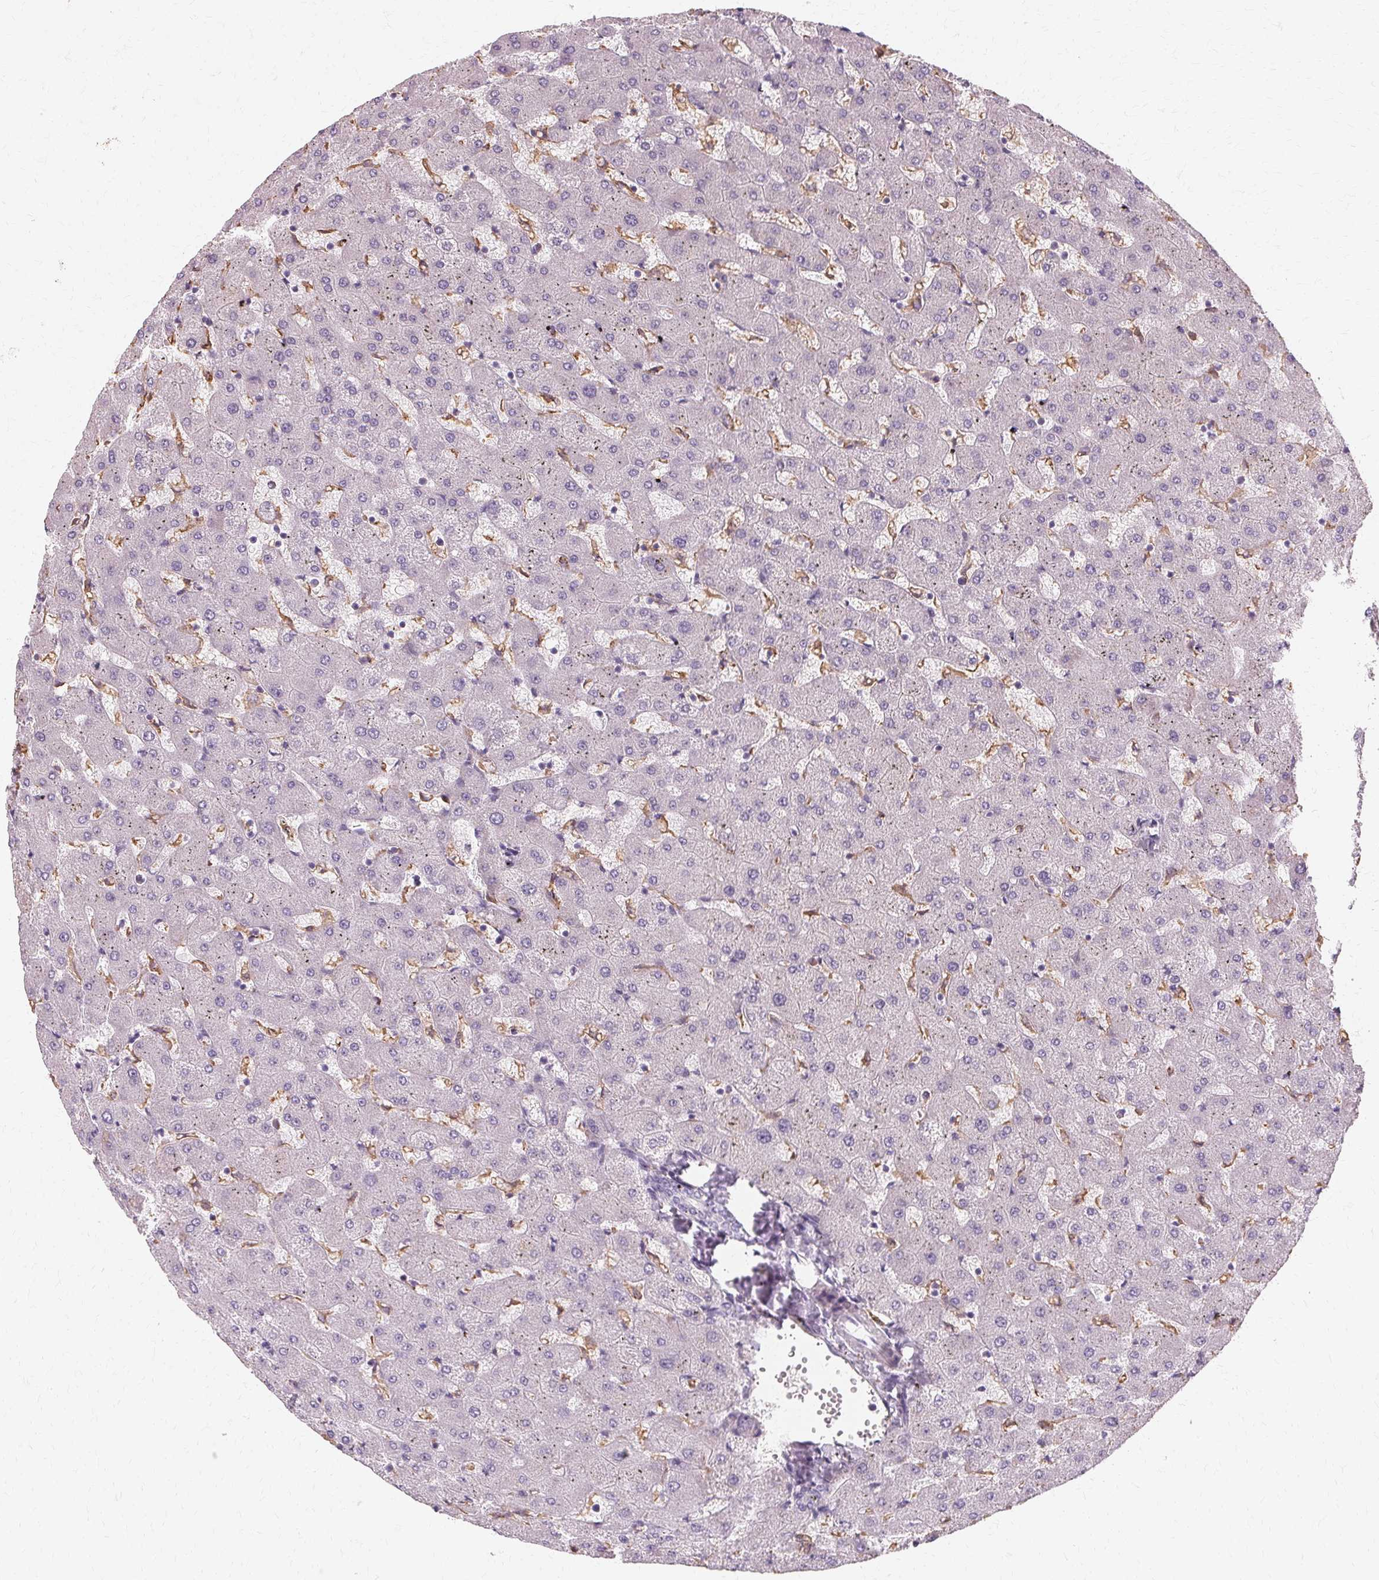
{"staining": {"intensity": "negative", "quantity": "none", "location": "none"}, "tissue": "liver", "cell_type": "Cholangiocytes", "image_type": "normal", "snomed": [{"axis": "morphology", "description": "Normal tissue, NOS"}, {"axis": "topography", "description": "Liver"}], "caption": "Immunohistochemical staining of benign human liver shows no significant expression in cholangiocytes. (DAB immunohistochemistry (IHC) visualized using brightfield microscopy, high magnification).", "gene": "IFNGR1", "patient": {"sex": "female", "age": 63}}